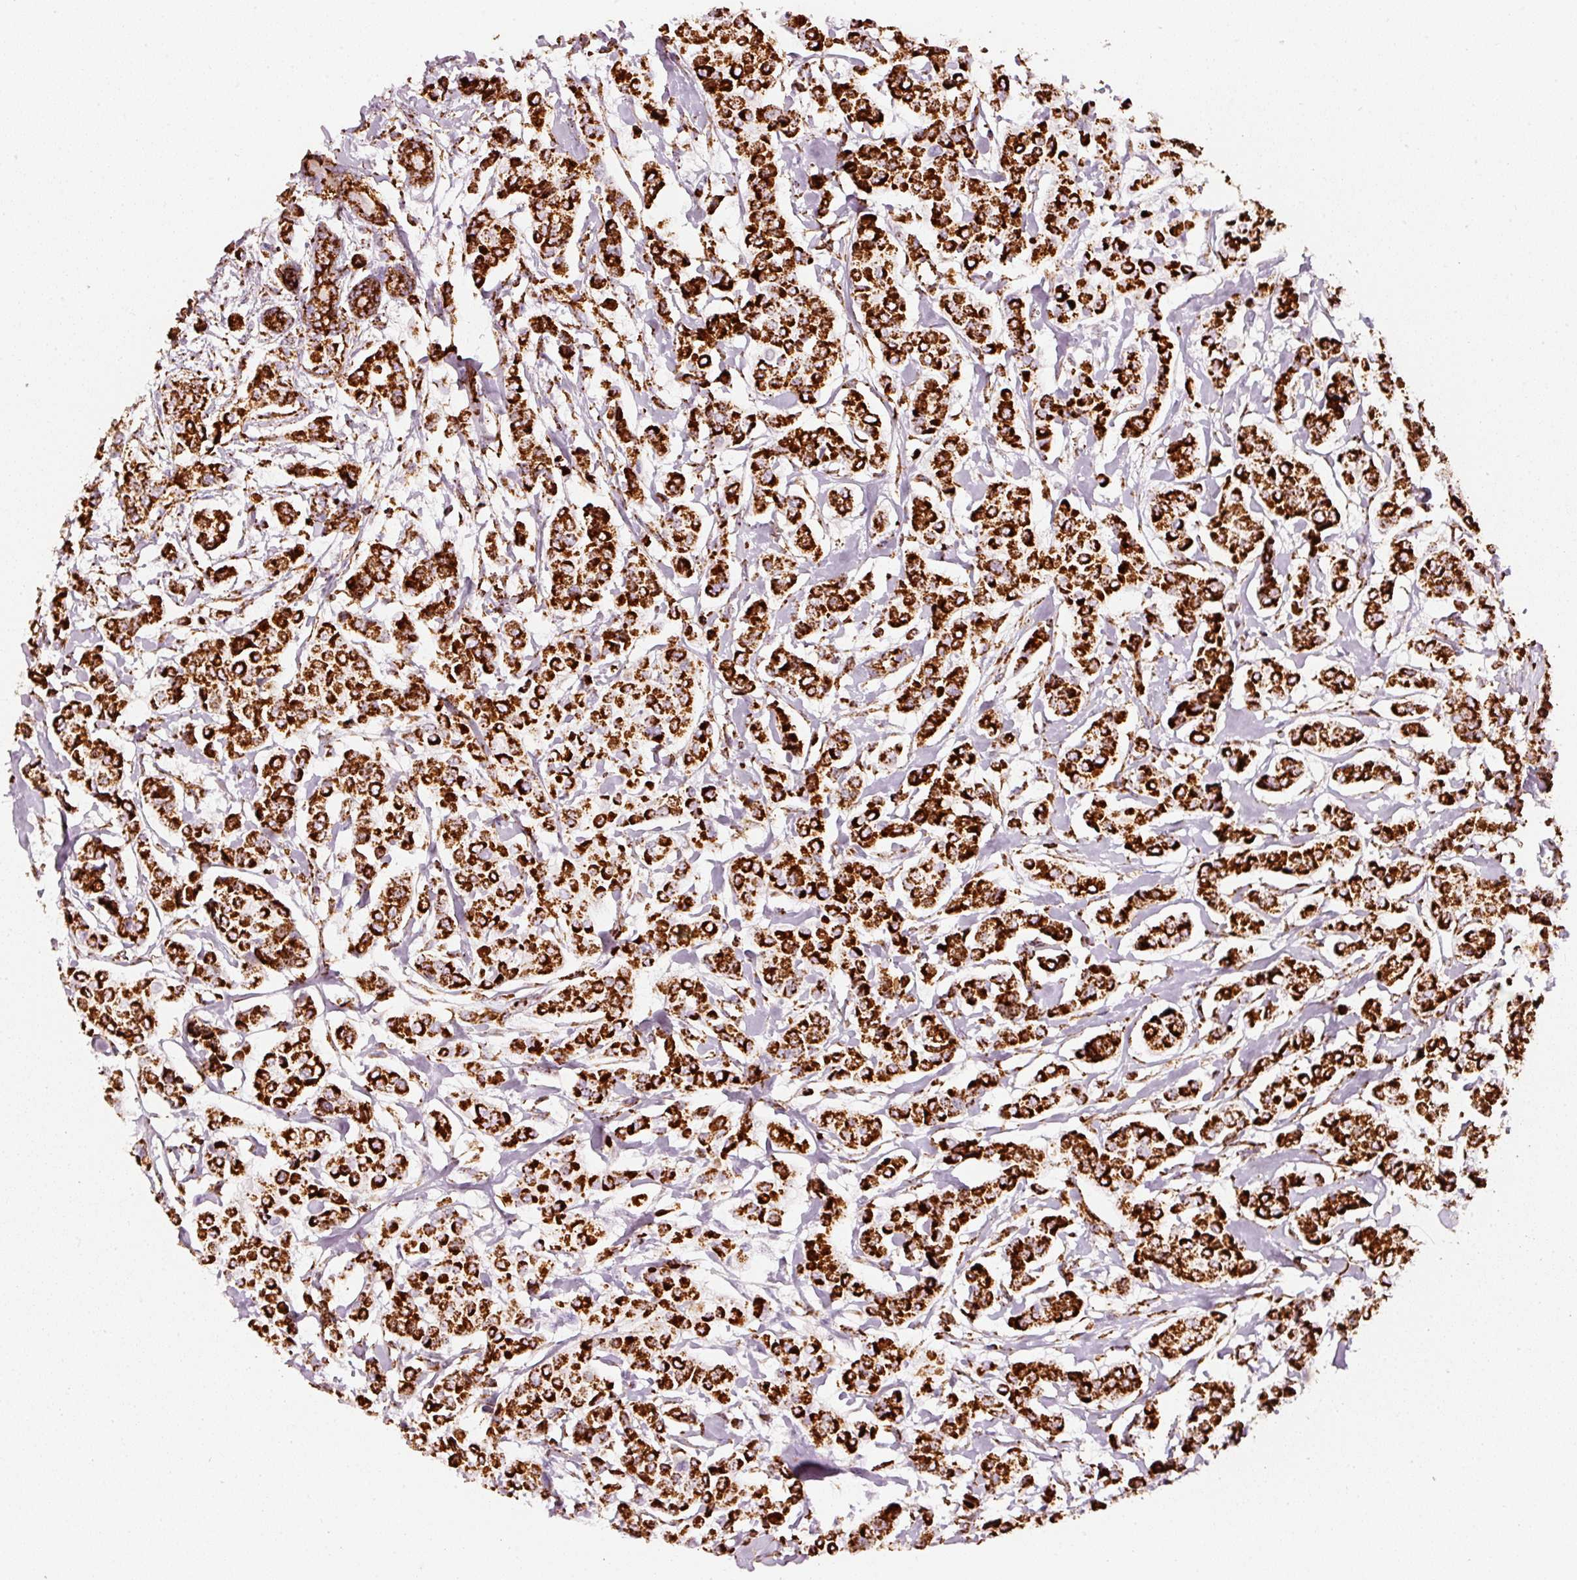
{"staining": {"intensity": "strong", "quantity": ">75%", "location": "cytoplasmic/membranous"}, "tissue": "breast cancer", "cell_type": "Tumor cells", "image_type": "cancer", "snomed": [{"axis": "morphology", "description": "Lobular carcinoma"}, {"axis": "topography", "description": "Breast"}], "caption": "Brown immunohistochemical staining in breast cancer (lobular carcinoma) exhibits strong cytoplasmic/membranous positivity in about >75% of tumor cells.", "gene": "MT-CO2", "patient": {"sex": "female", "age": 51}}